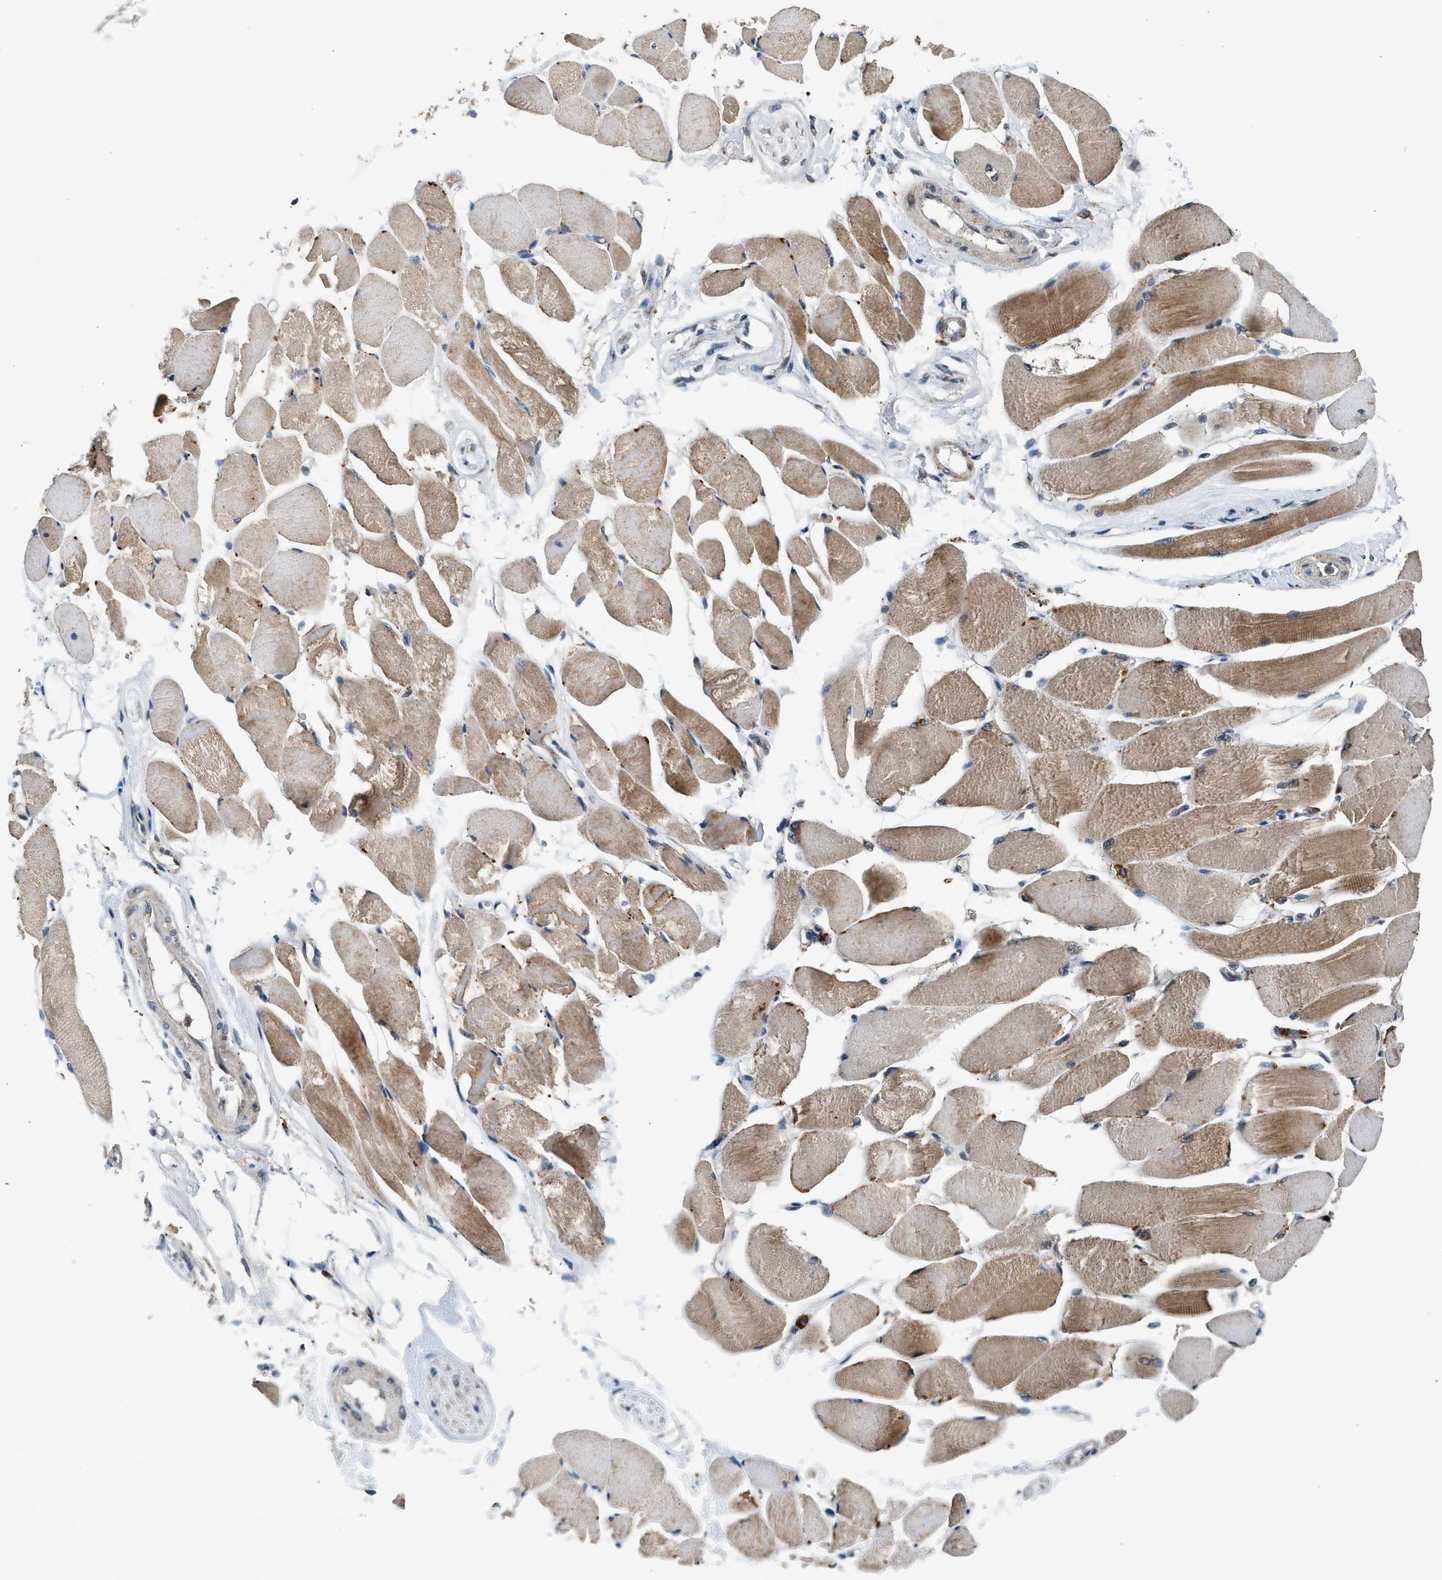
{"staining": {"intensity": "moderate", "quantity": ">75%", "location": "cytoplasmic/membranous"}, "tissue": "skeletal muscle", "cell_type": "Myocytes", "image_type": "normal", "snomed": [{"axis": "morphology", "description": "Normal tissue, NOS"}, {"axis": "topography", "description": "Skeletal muscle"}, {"axis": "topography", "description": "Peripheral nerve tissue"}], "caption": "Moderate cytoplasmic/membranous expression is identified in about >75% of myocytes in benign skeletal muscle.", "gene": "SLC15A4", "patient": {"sex": "female", "age": 84}}